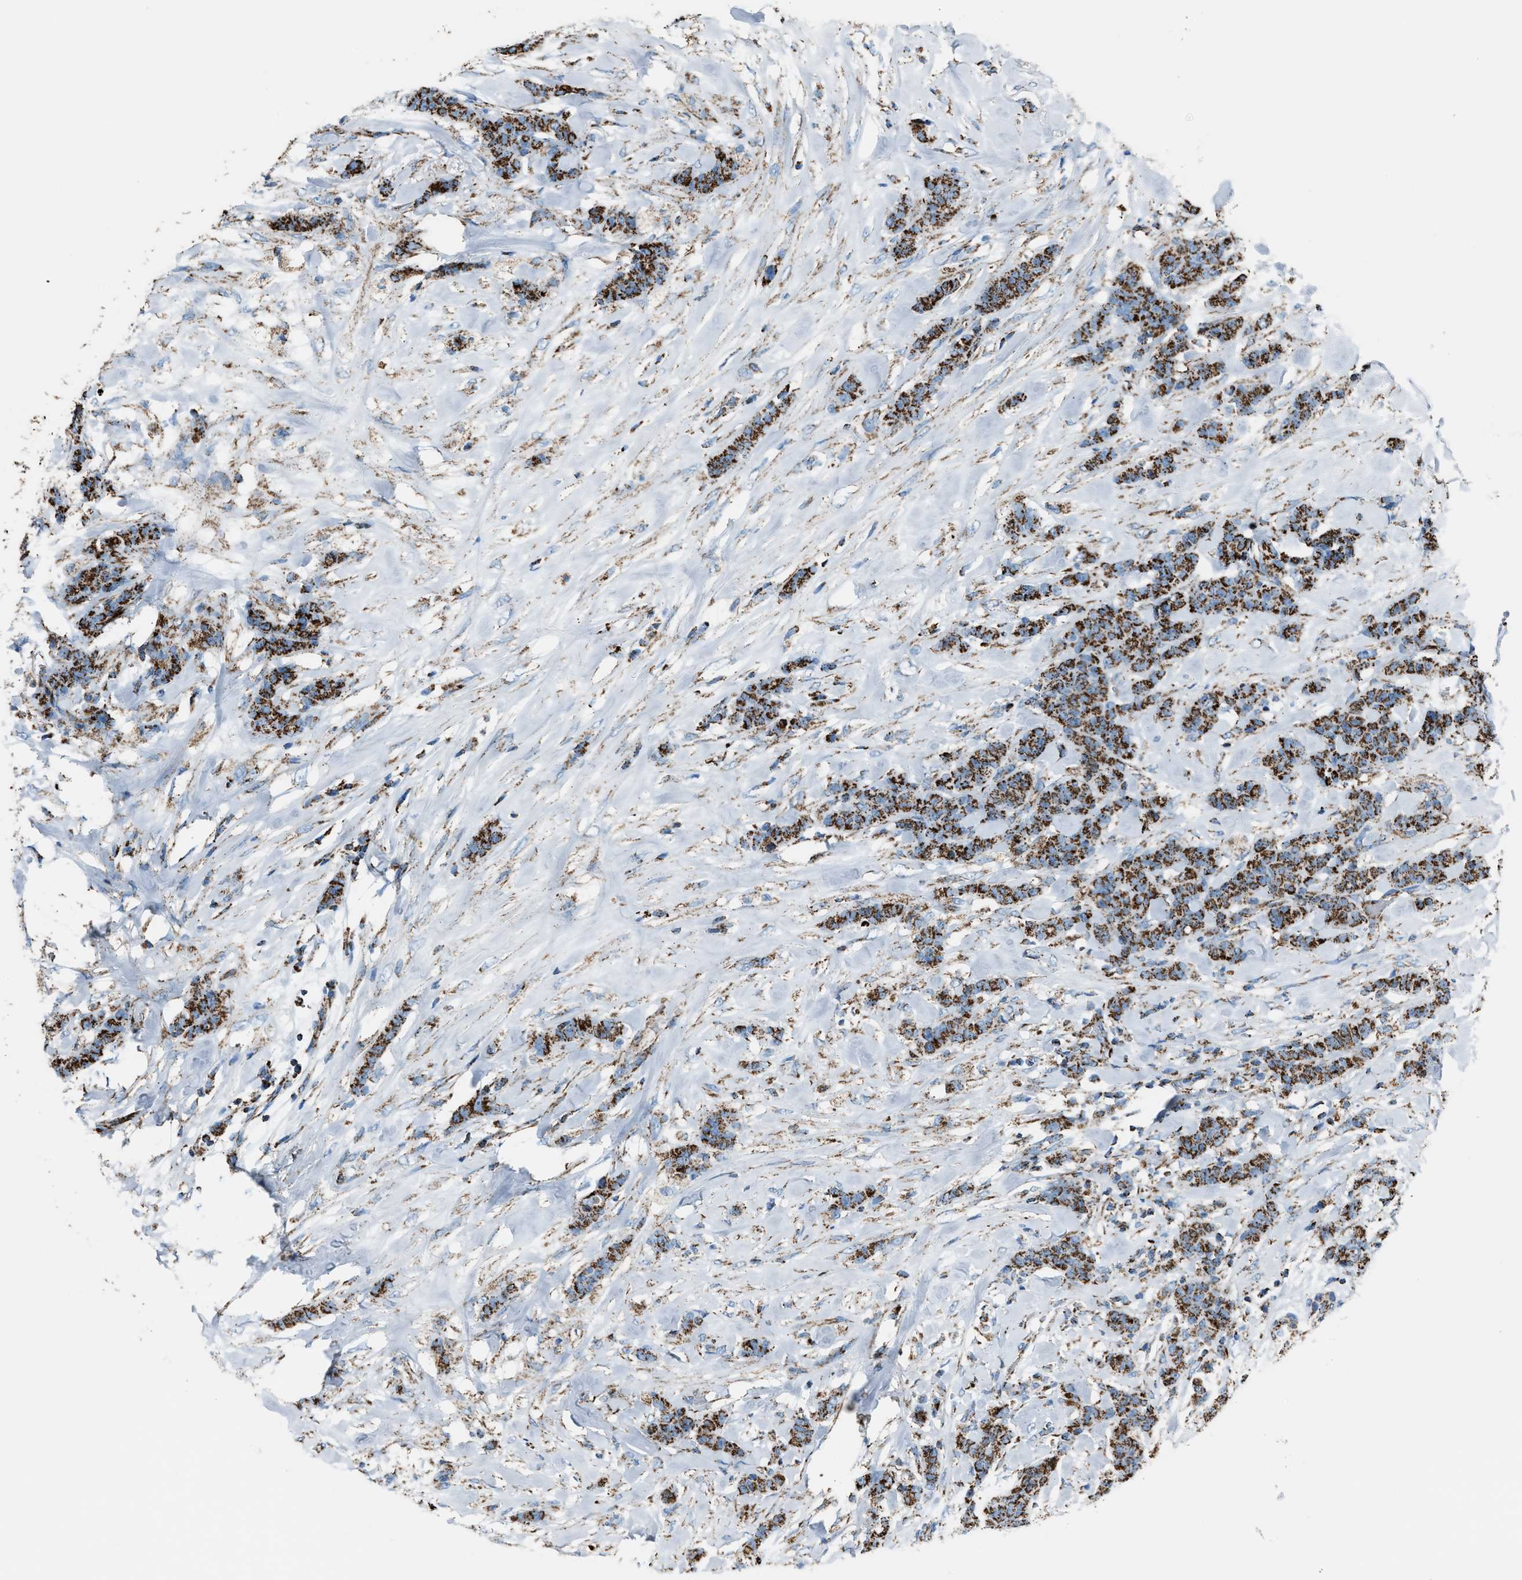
{"staining": {"intensity": "strong", "quantity": ">75%", "location": "cytoplasmic/membranous"}, "tissue": "breast cancer", "cell_type": "Tumor cells", "image_type": "cancer", "snomed": [{"axis": "morphology", "description": "Normal tissue, NOS"}, {"axis": "morphology", "description": "Duct carcinoma"}, {"axis": "topography", "description": "Breast"}], "caption": "This micrograph displays immunohistochemistry staining of human intraductal carcinoma (breast), with high strong cytoplasmic/membranous positivity in approximately >75% of tumor cells.", "gene": "MDH2", "patient": {"sex": "female", "age": 40}}